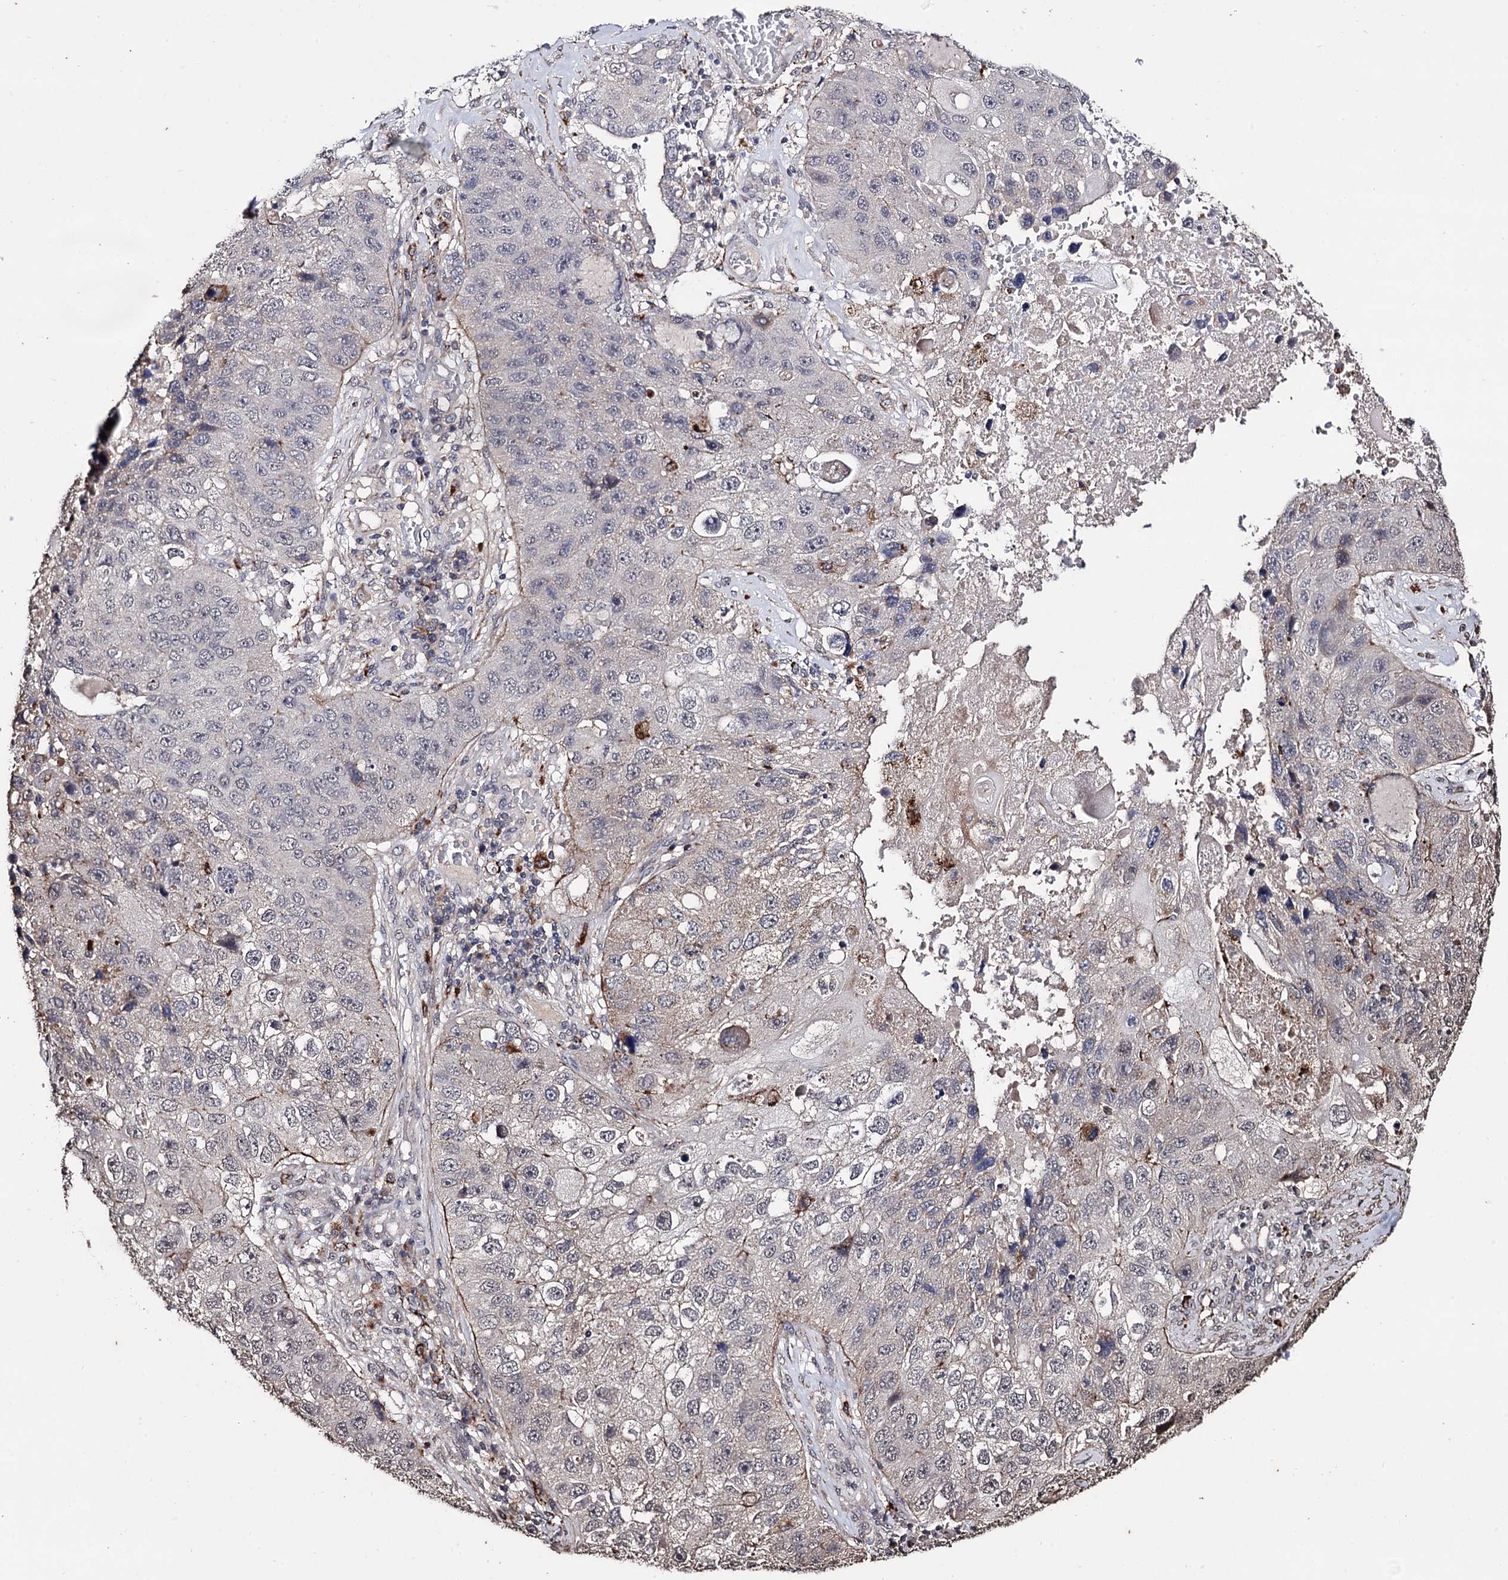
{"staining": {"intensity": "weak", "quantity": "<25%", "location": "cytoplasmic/membranous"}, "tissue": "lung cancer", "cell_type": "Tumor cells", "image_type": "cancer", "snomed": [{"axis": "morphology", "description": "Squamous cell carcinoma, NOS"}, {"axis": "topography", "description": "Lung"}], "caption": "A histopathology image of squamous cell carcinoma (lung) stained for a protein displays no brown staining in tumor cells. (Stains: DAB (3,3'-diaminobenzidine) immunohistochemistry (IHC) with hematoxylin counter stain, Microscopy: brightfield microscopy at high magnification).", "gene": "MICAL2", "patient": {"sex": "male", "age": 61}}